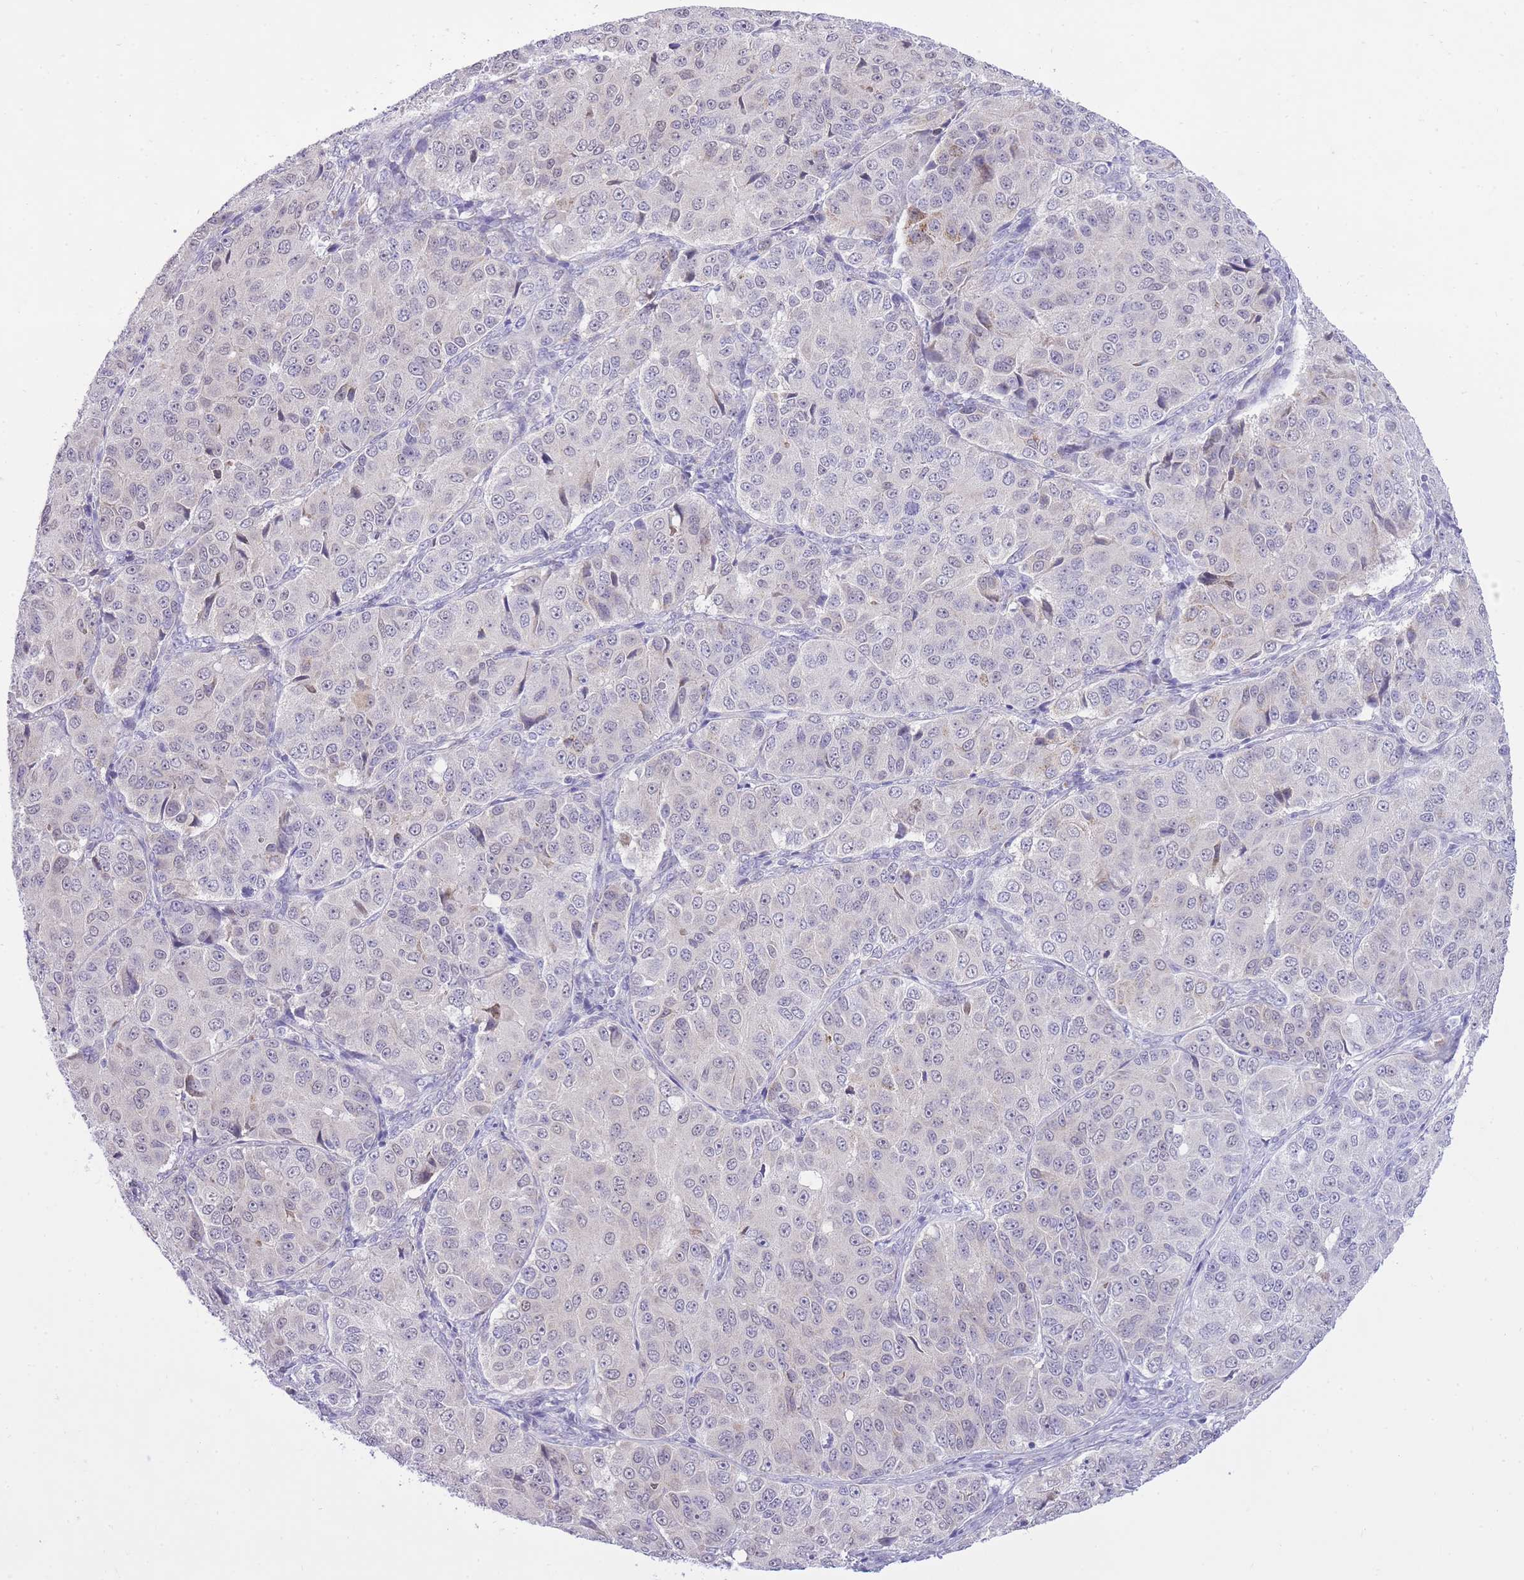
{"staining": {"intensity": "negative", "quantity": "none", "location": "none"}, "tissue": "ovarian cancer", "cell_type": "Tumor cells", "image_type": "cancer", "snomed": [{"axis": "morphology", "description": "Carcinoma, endometroid"}, {"axis": "topography", "description": "Ovary"}], "caption": "Immunohistochemistry histopathology image of endometroid carcinoma (ovarian) stained for a protein (brown), which demonstrates no positivity in tumor cells.", "gene": "DENND2D", "patient": {"sex": "female", "age": 51}}